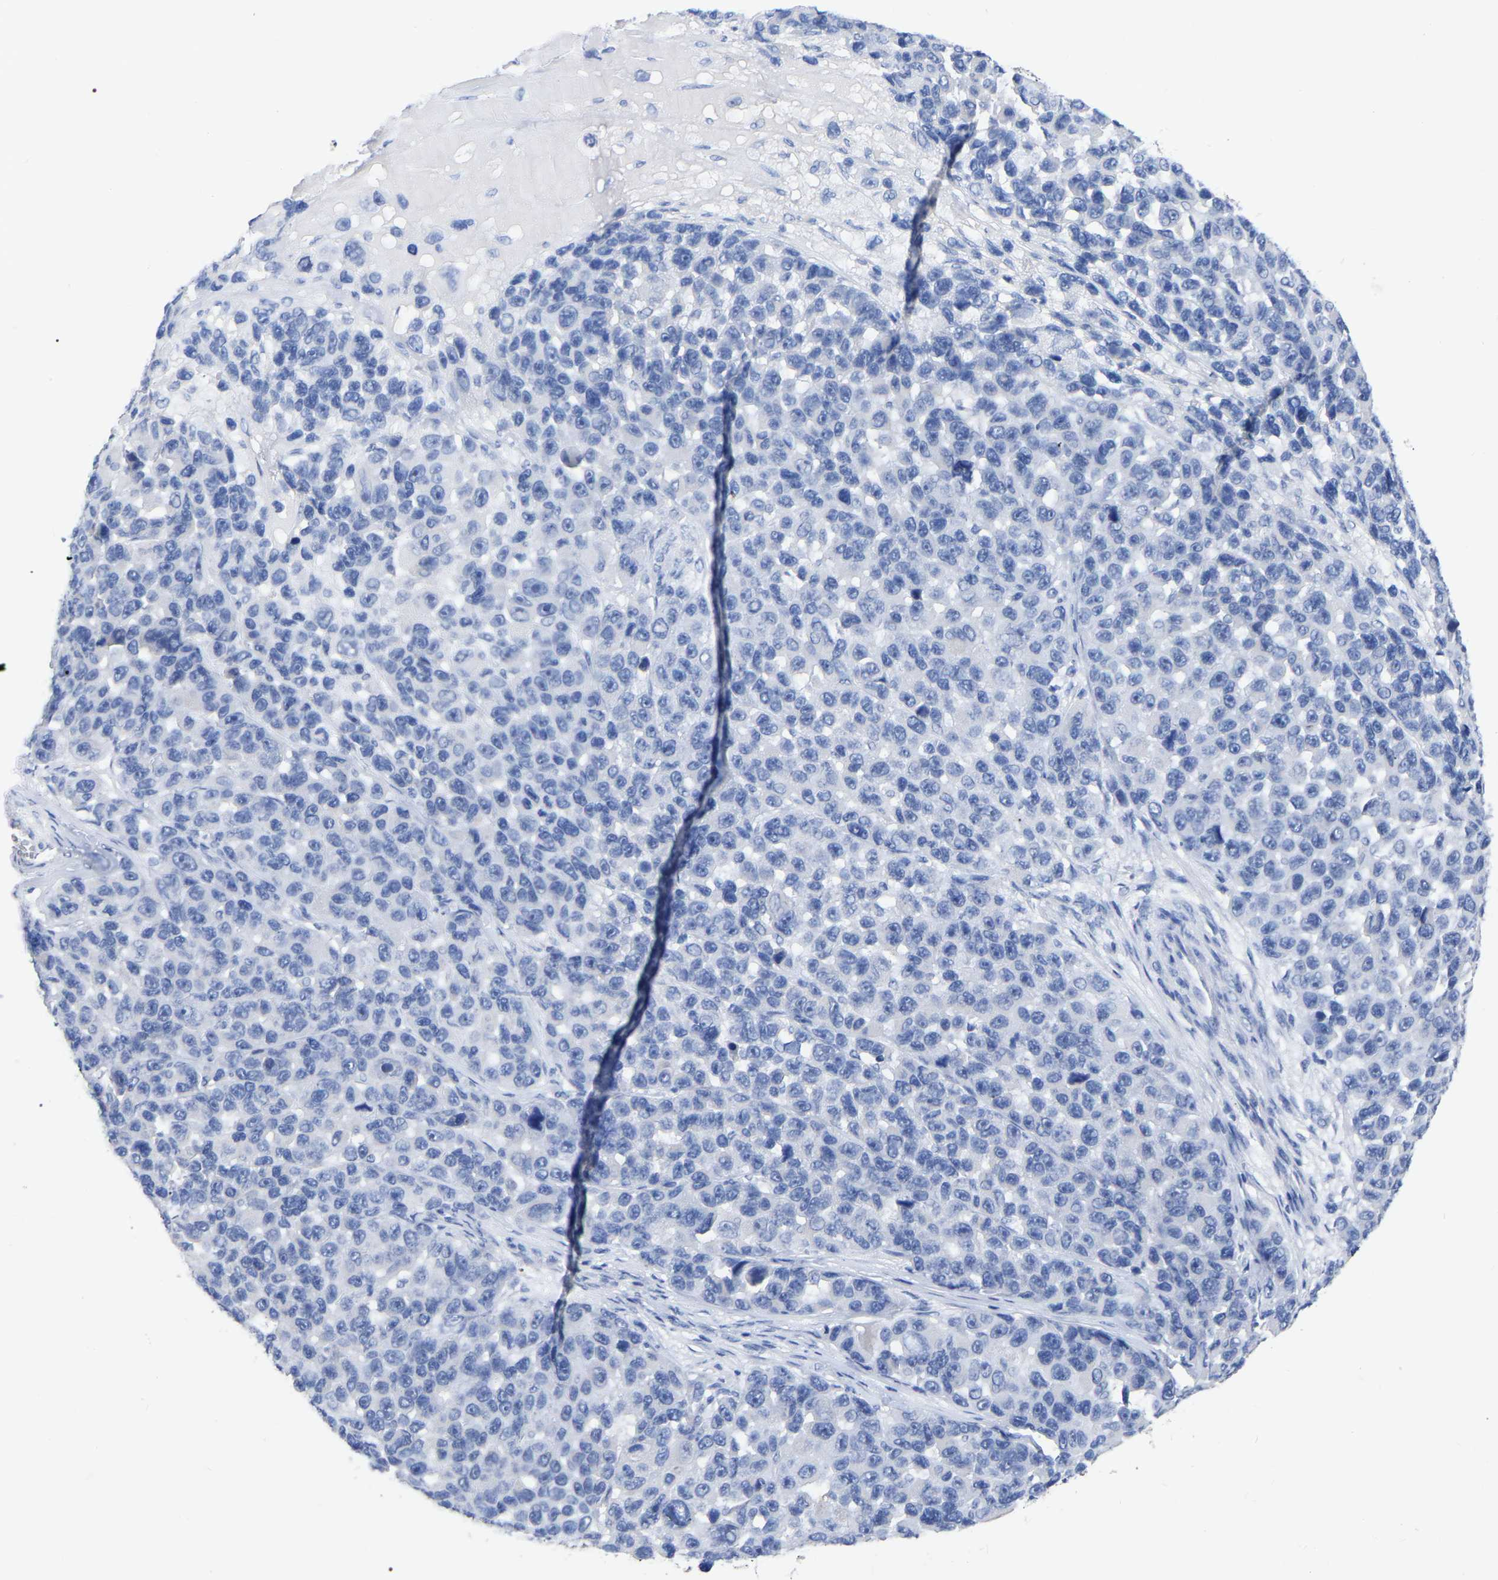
{"staining": {"intensity": "negative", "quantity": "none", "location": "none"}, "tissue": "melanoma", "cell_type": "Tumor cells", "image_type": "cancer", "snomed": [{"axis": "morphology", "description": "Malignant melanoma, NOS"}, {"axis": "topography", "description": "Skin"}], "caption": "A high-resolution photomicrograph shows immunohistochemistry (IHC) staining of melanoma, which shows no significant expression in tumor cells.", "gene": "ANXA13", "patient": {"sex": "male", "age": 53}}